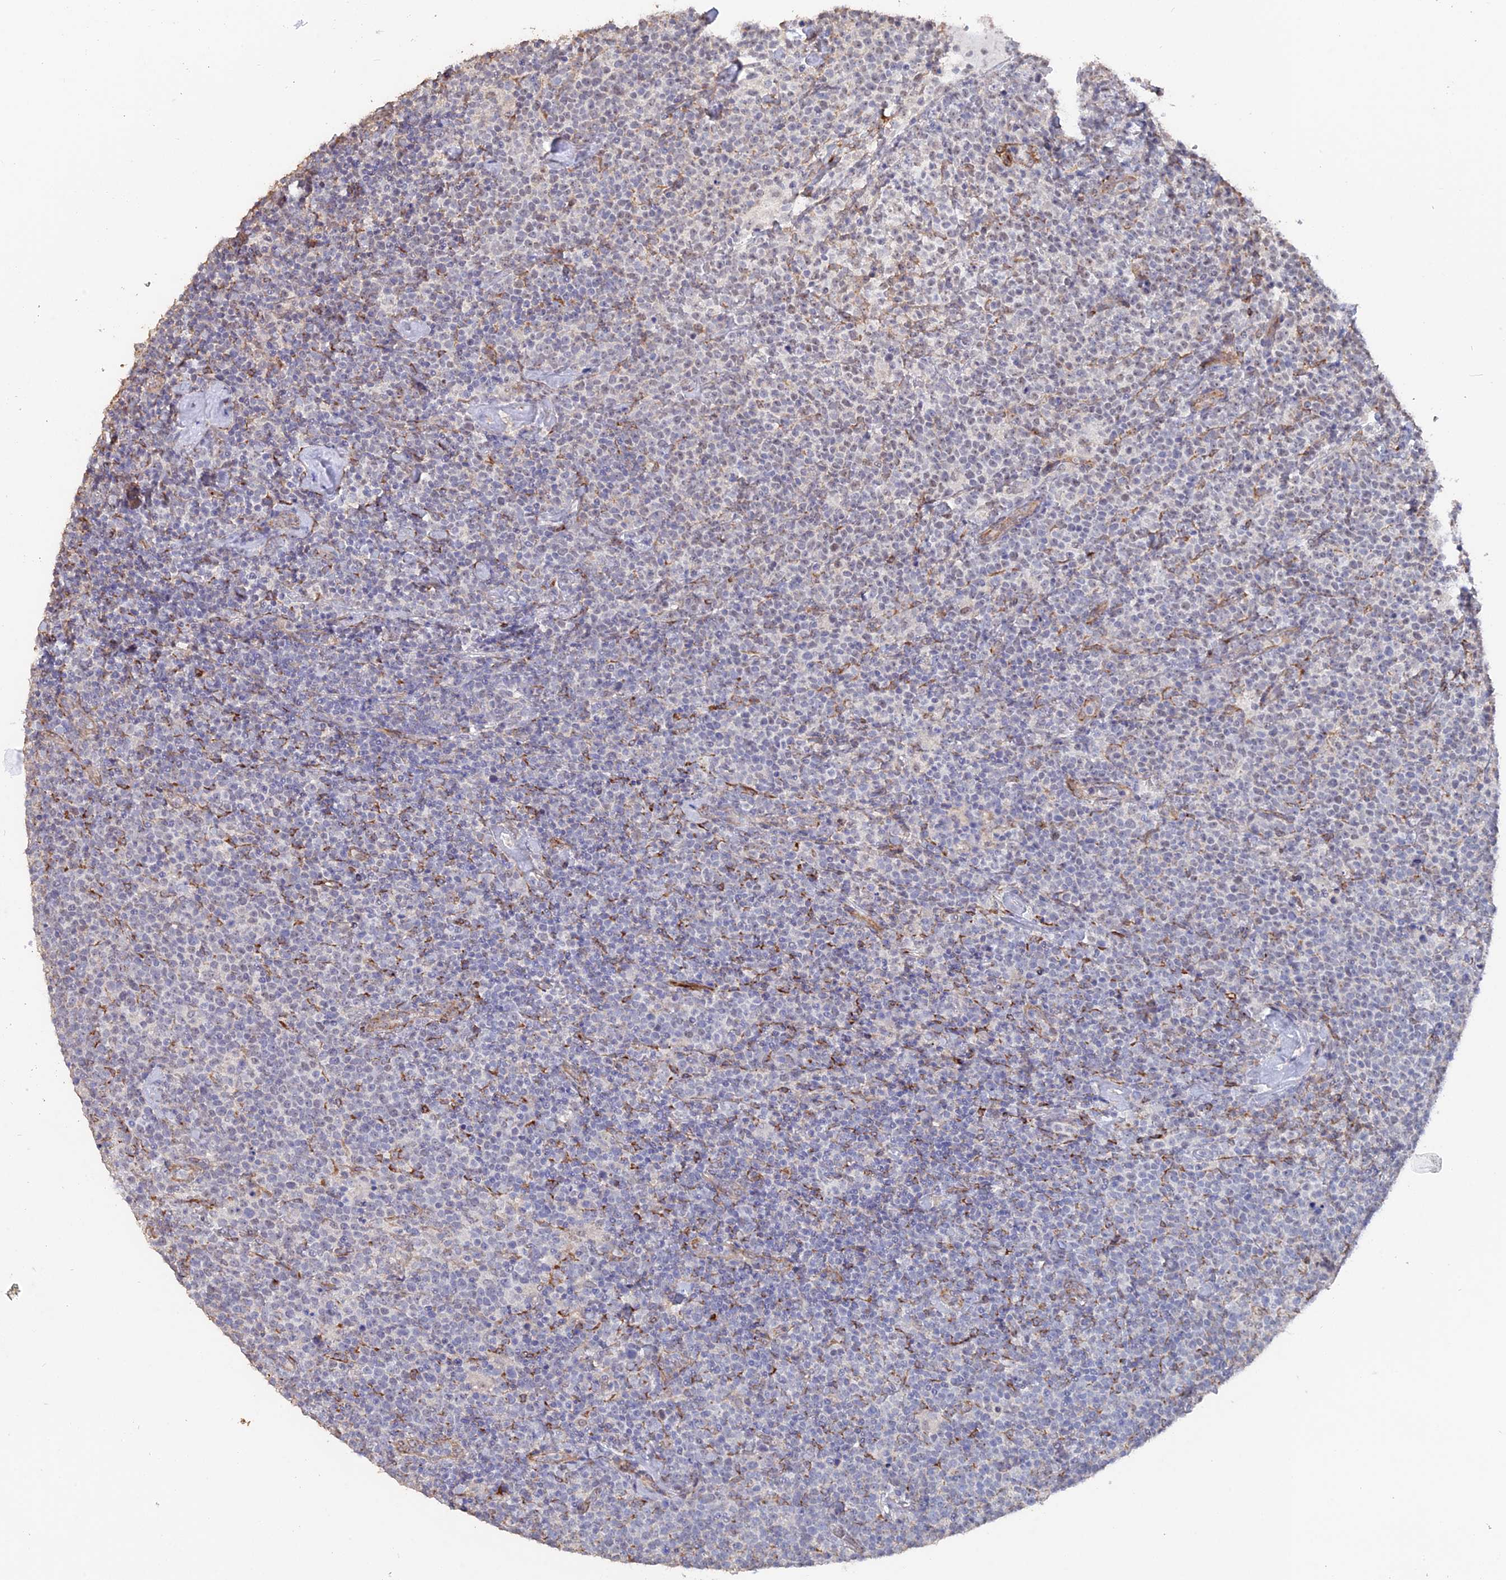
{"staining": {"intensity": "negative", "quantity": "none", "location": "none"}, "tissue": "lymphoma", "cell_type": "Tumor cells", "image_type": "cancer", "snomed": [{"axis": "morphology", "description": "Malignant lymphoma, non-Hodgkin's type, High grade"}, {"axis": "topography", "description": "Lymph node"}], "caption": "The immunohistochemistry image has no significant expression in tumor cells of lymphoma tissue.", "gene": "SEMG2", "patient": {"sex": "male", "age": 61}}